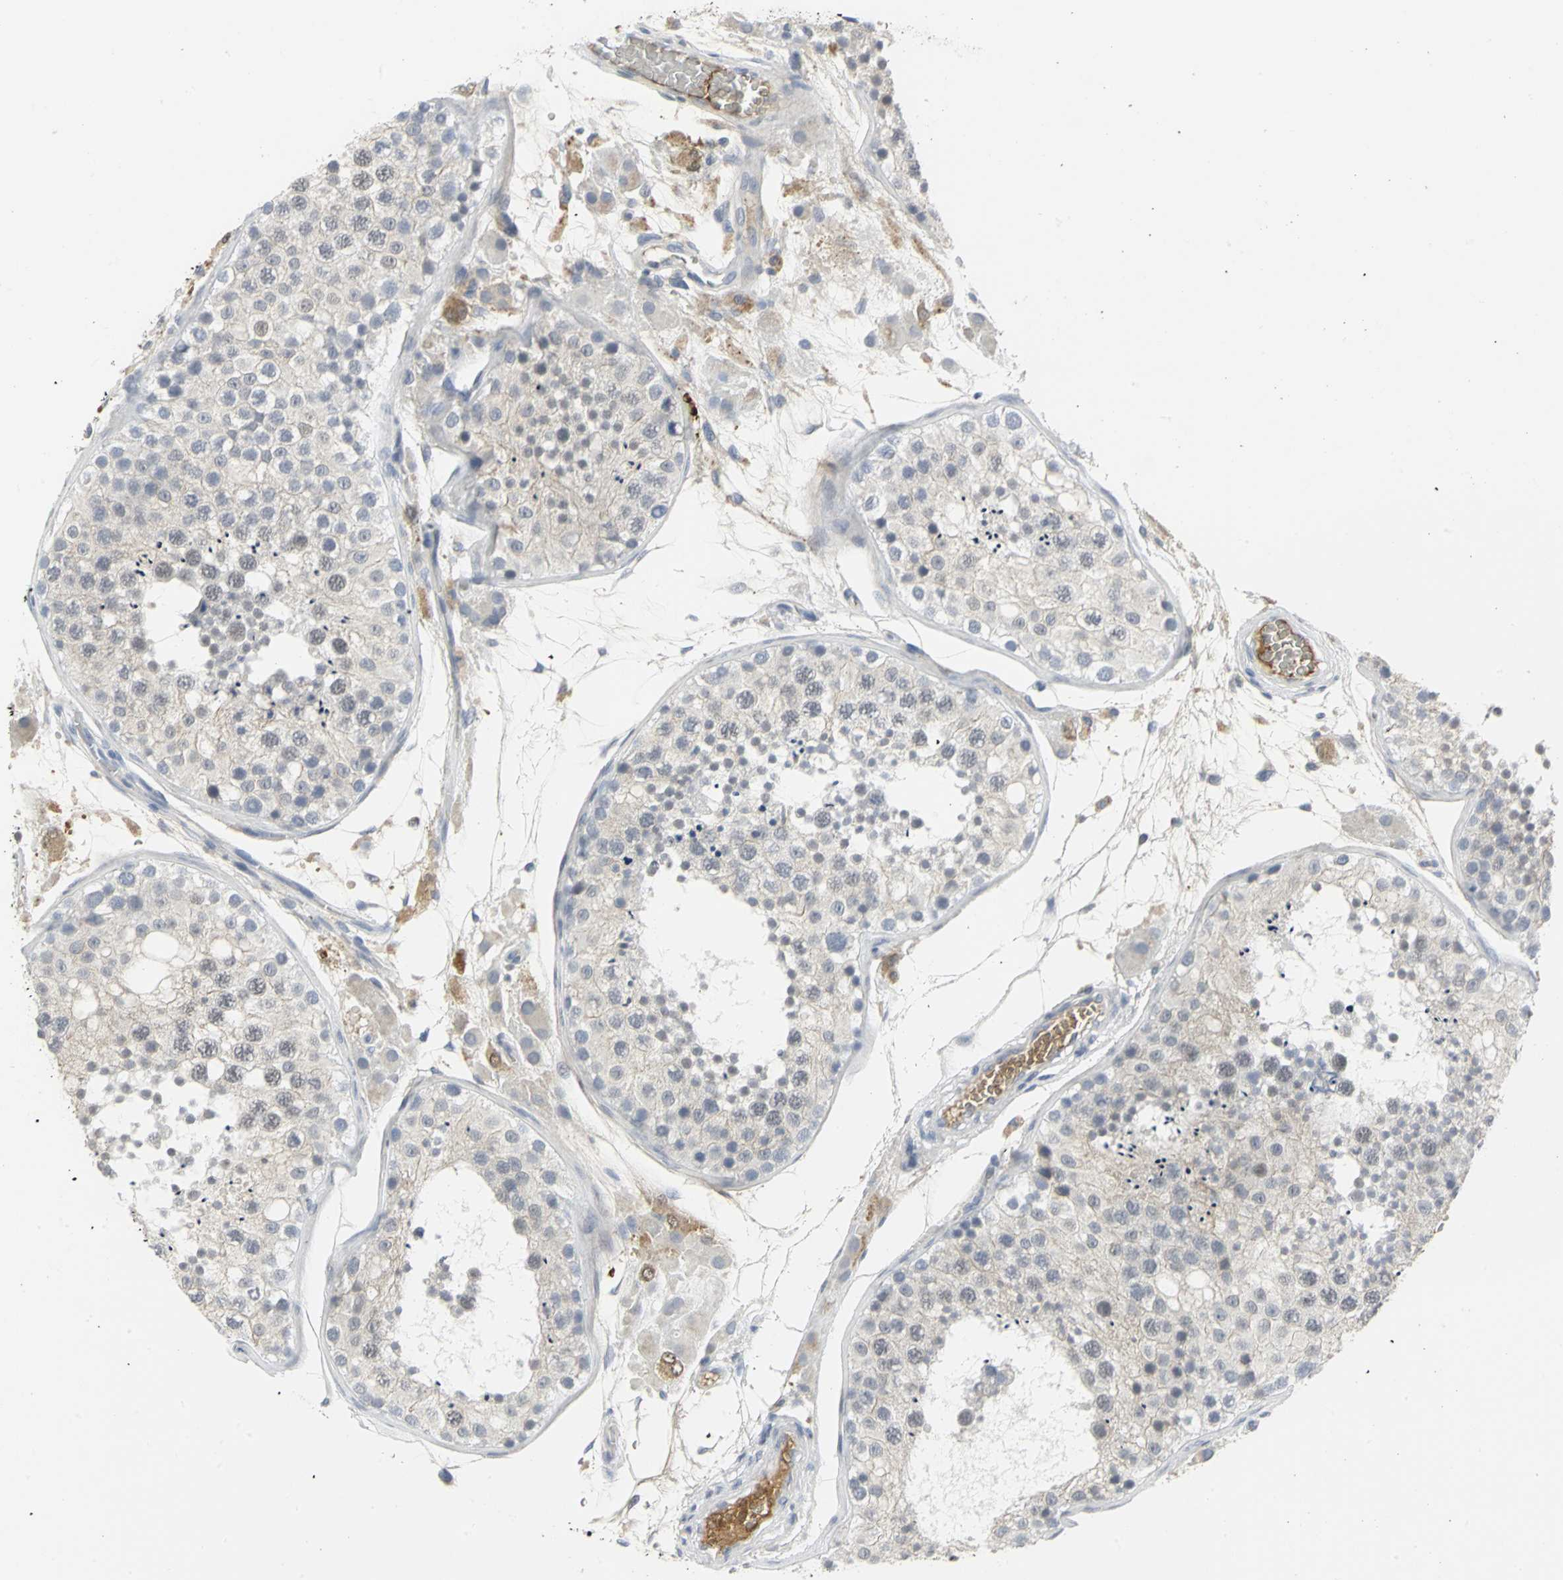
{"staining": {"intensity": "weak", "quantity": "25%-75%", "location": "cytoplasmic/membranous,nuclear"}, "tissue": "testis", "cell_type": "Cells in seminiferous ducts", "image_type": "normal", "snomed": [{"axis": "morphology", "description": "Normal tissue, NOS"}, {"axis": "topography", "description": "Testis"}], "caption": "A histopathology image of testis stained for a protein reveals weak cytoplasmic/membranous,nuclear brown staining in cells in seminiferous ducts. (Stains: DAB in brown, nuclei in blue, Microscopy: brightfield microscopy at high magnification).", "gene": "ZIC1", "patient": {"sex": "male", "age": 26}}